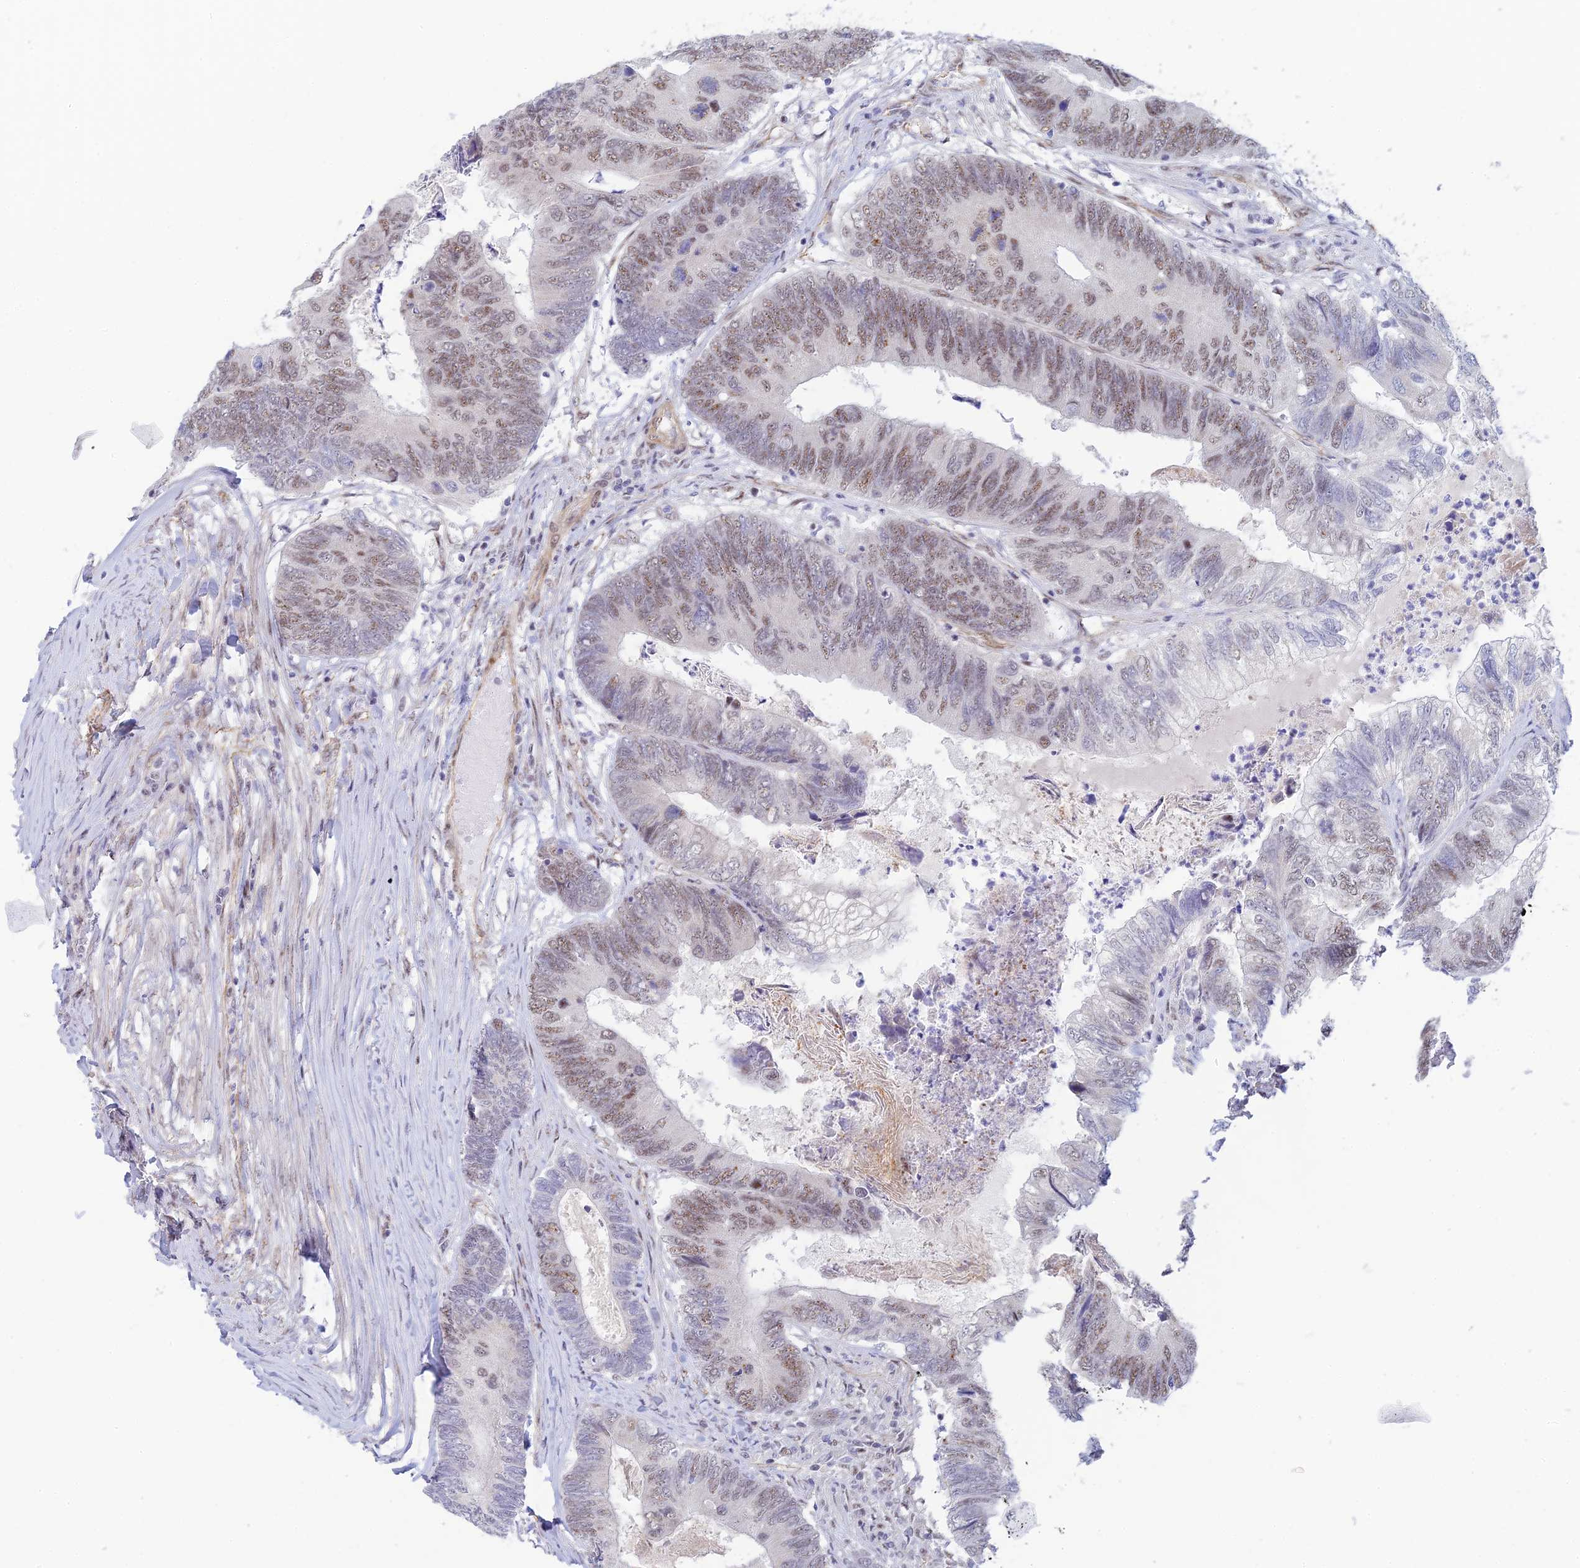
{"staining": {"intensity": "weak", "quantity": ">75%", "location": "nuclear"}, "tissue": "colorectal cancer", "cell_type": "Tumor cells", "image_type": "cancer", "snomed": [{"axis": "morphology", "description": "Adenocarcinoma, NOS"}, {"axis": "topography", "description": "Colon"}], "caption": "Immunohistochemistry (IHC) staining of colorectal adenocarcinoma, which exhibits low levels of weak nuclear staining in about >75% of tumor cells indicating weak nuclear protein positivity. The staining was performed using DAB (brown) for protein detection and nuclei were counterstained in hematoxylin (blue).", "gene": "CFAP92", "patient": {"sex": "female", "age": 67}}